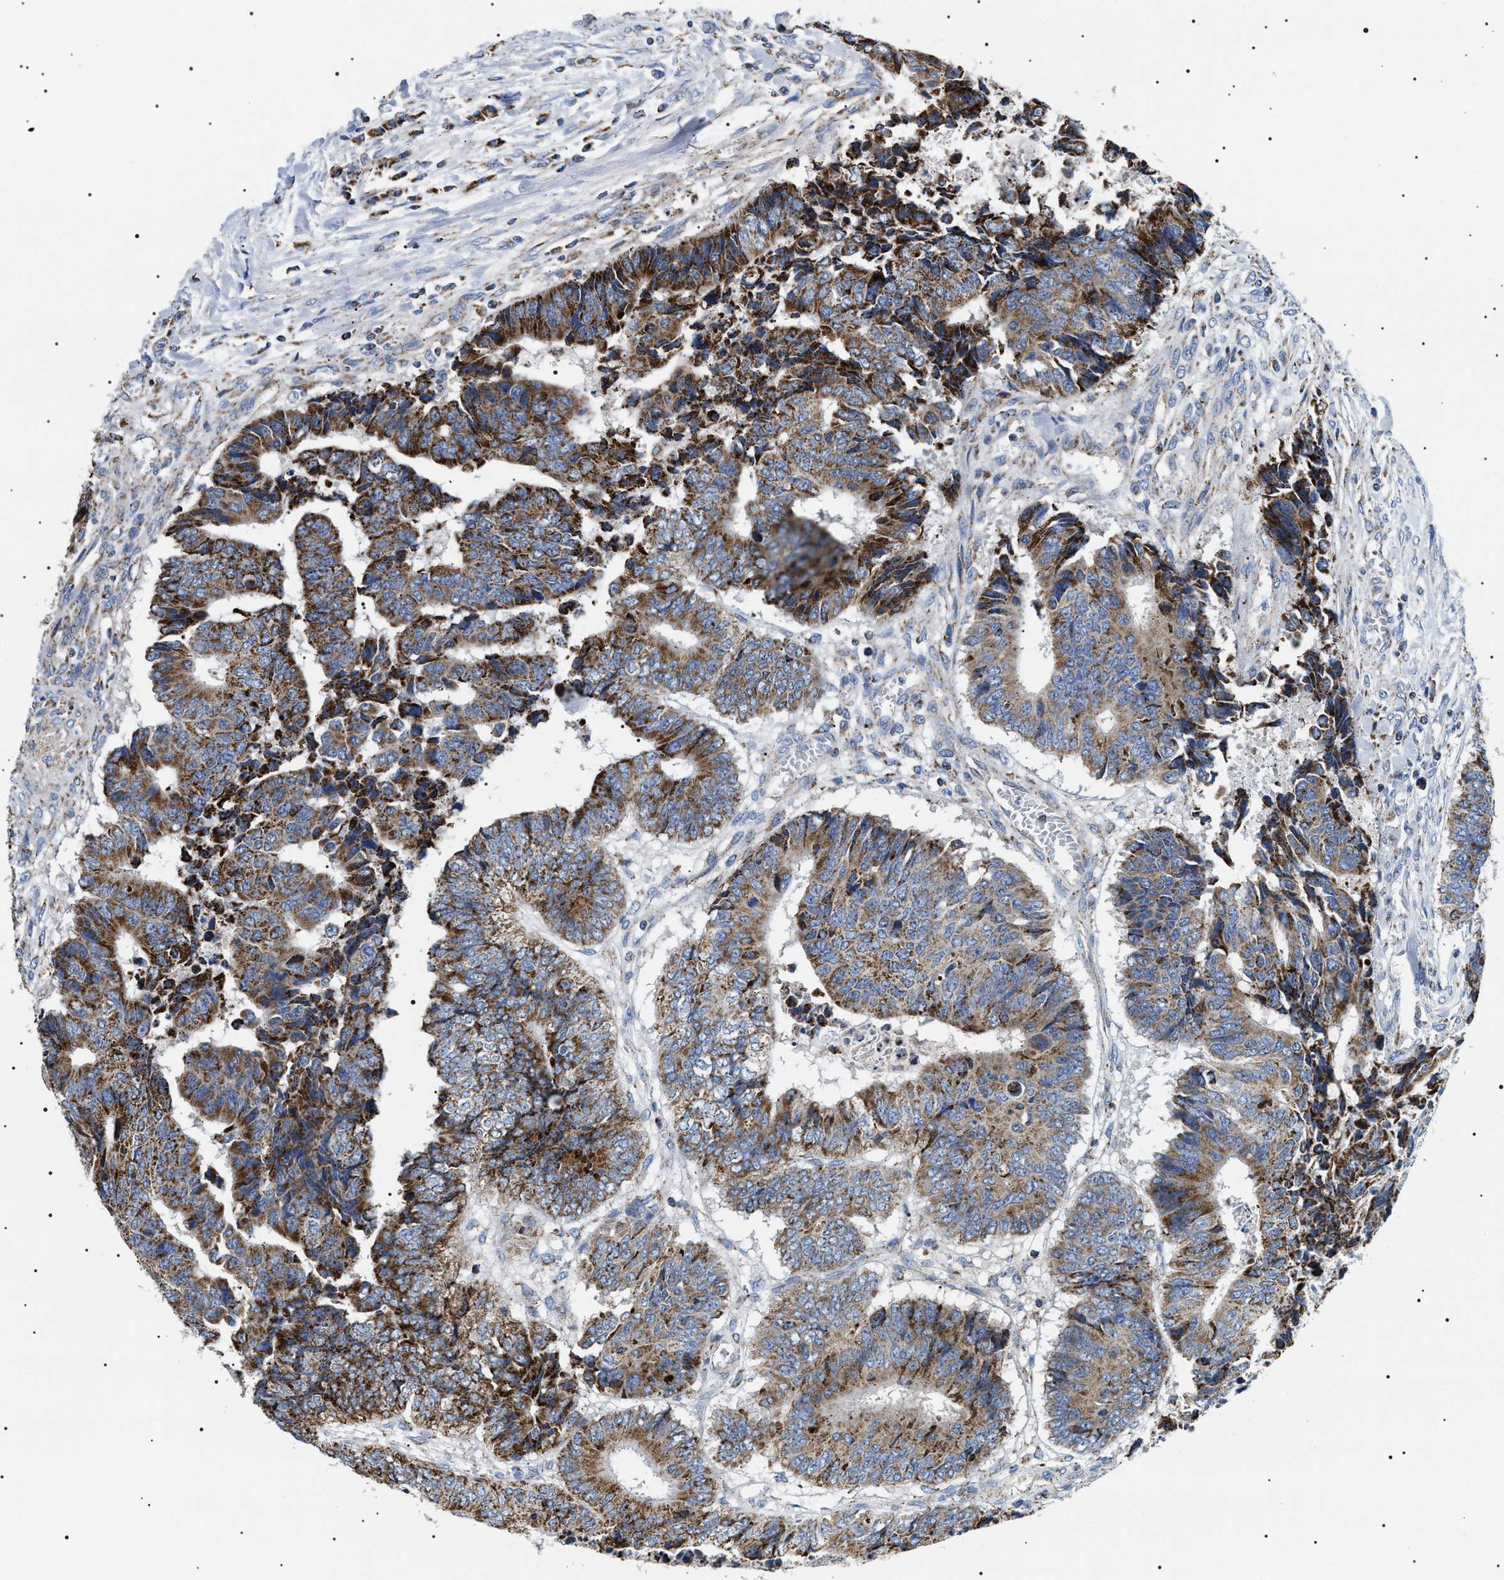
{"staining": {"intensity": "strong", "quantity": ">75%", "location": "cytoplasmic/membranous"}, "tissue": "colorectal cancer", "cell_type": "Tumor cells", "image_type": "cancer", "snomed": [{"axis": "morphology", "description": "Adenocarcinoma, NOS"}, {"axis": "topography", "description": "Rectum"}], "caption": "About >75% of tumor cells in colorectal adenocarcinoma demonstrate strong cytoplasmic/membranous protein expression as visualized by brown immunohistochemical staining.", "gene": "OXSM", "patient": {"sex": "male", "age": 84}}